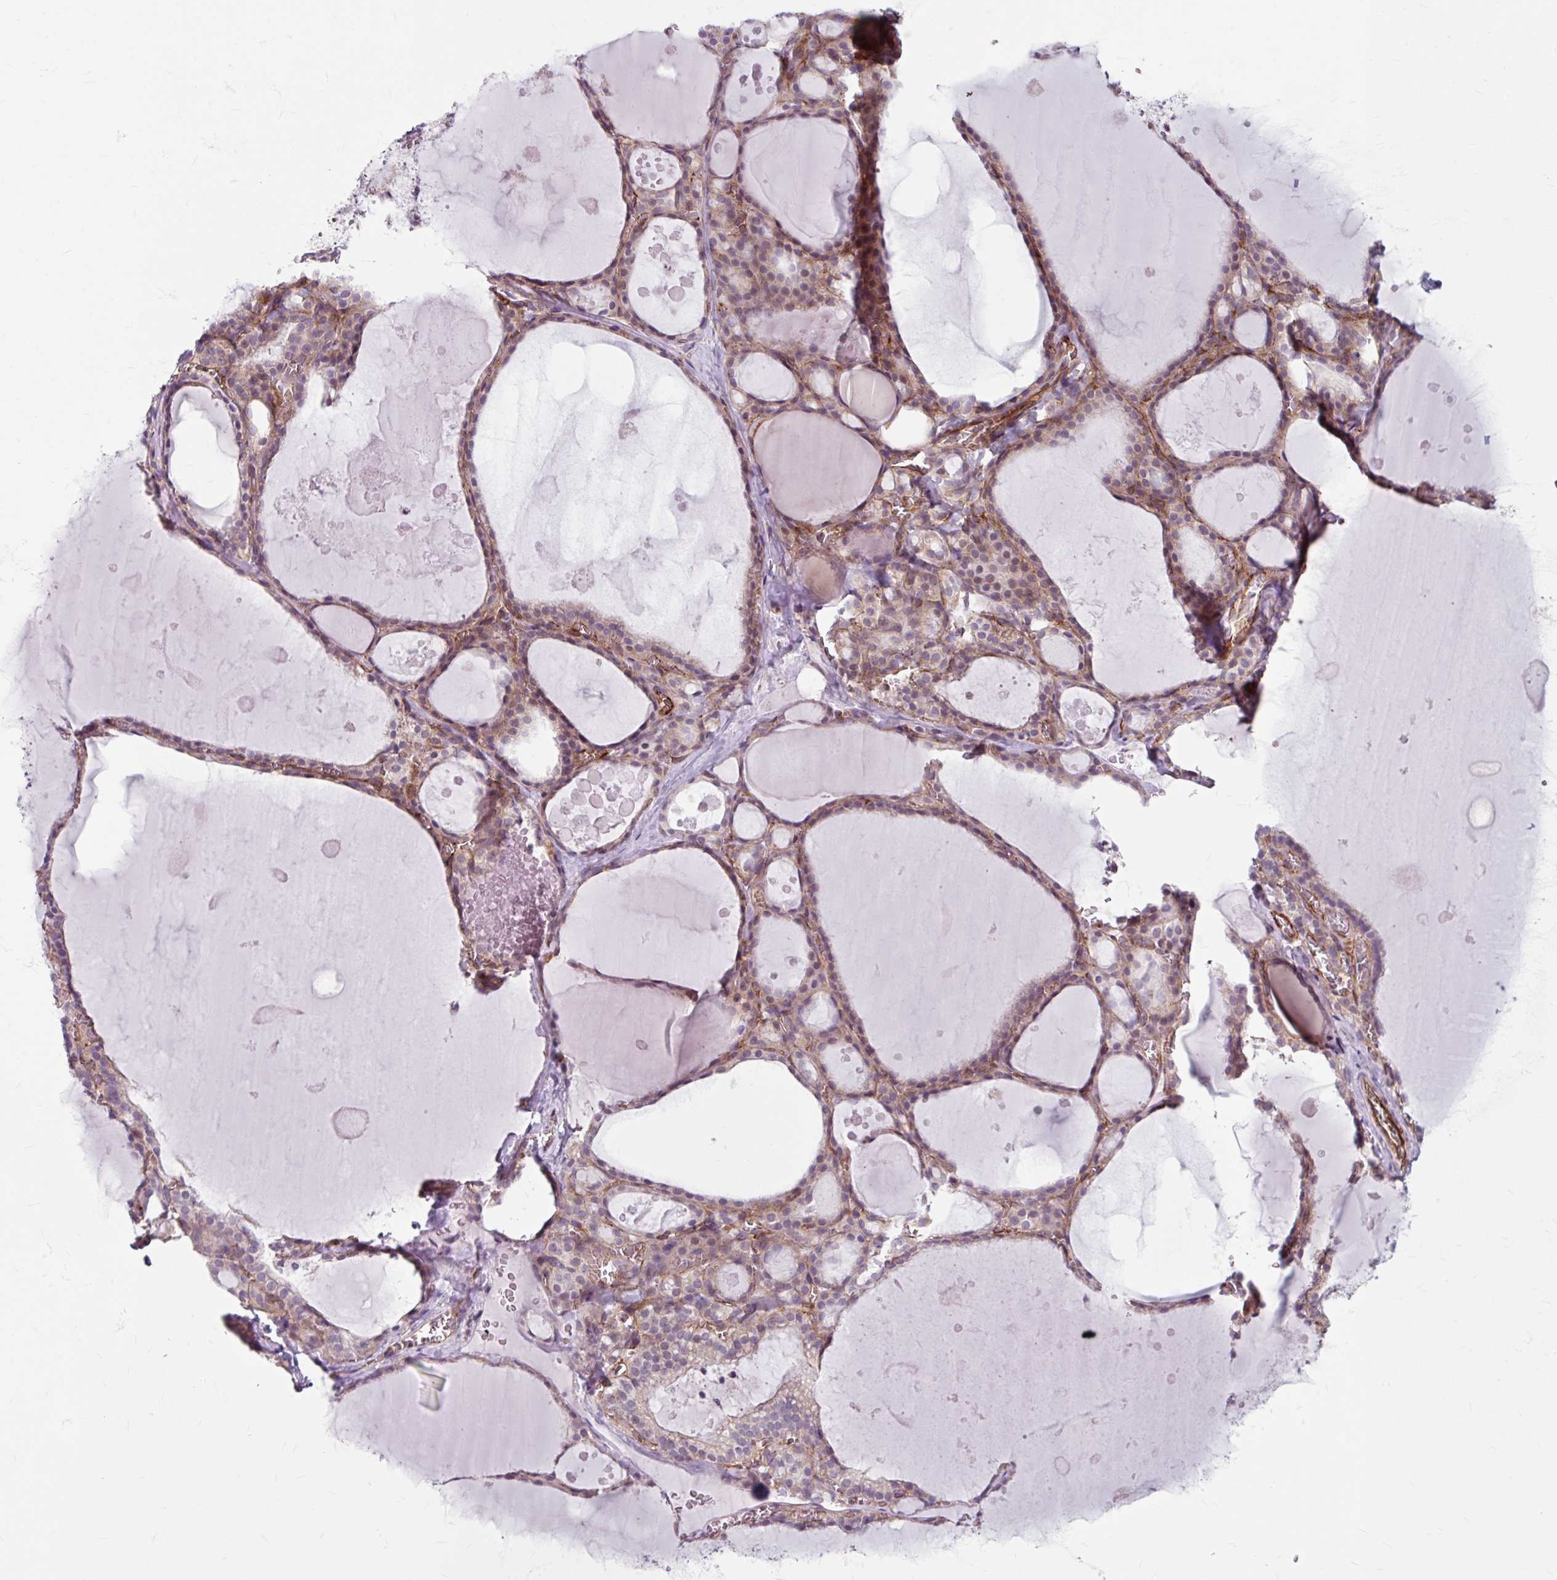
{"staining": {"intensity": "weak", "quantity": "25%-75%", "location": "cytoplasmic/membranous"}, "tissue": "thyroid gland", "cell_type": "Glandular cells", "image_type": "normal", "snomed": [{"axis": "morphology", "description": "Normal tissue, NOS"}, {"axis": "topography", "description": "Thyroid gland"}], "caption": "Human thyroid gland stained with a protein marker demonstrates weak staining in glandular cells.", "gene": "DAAM2", "patient": {"sex": "male", "age": 56}}